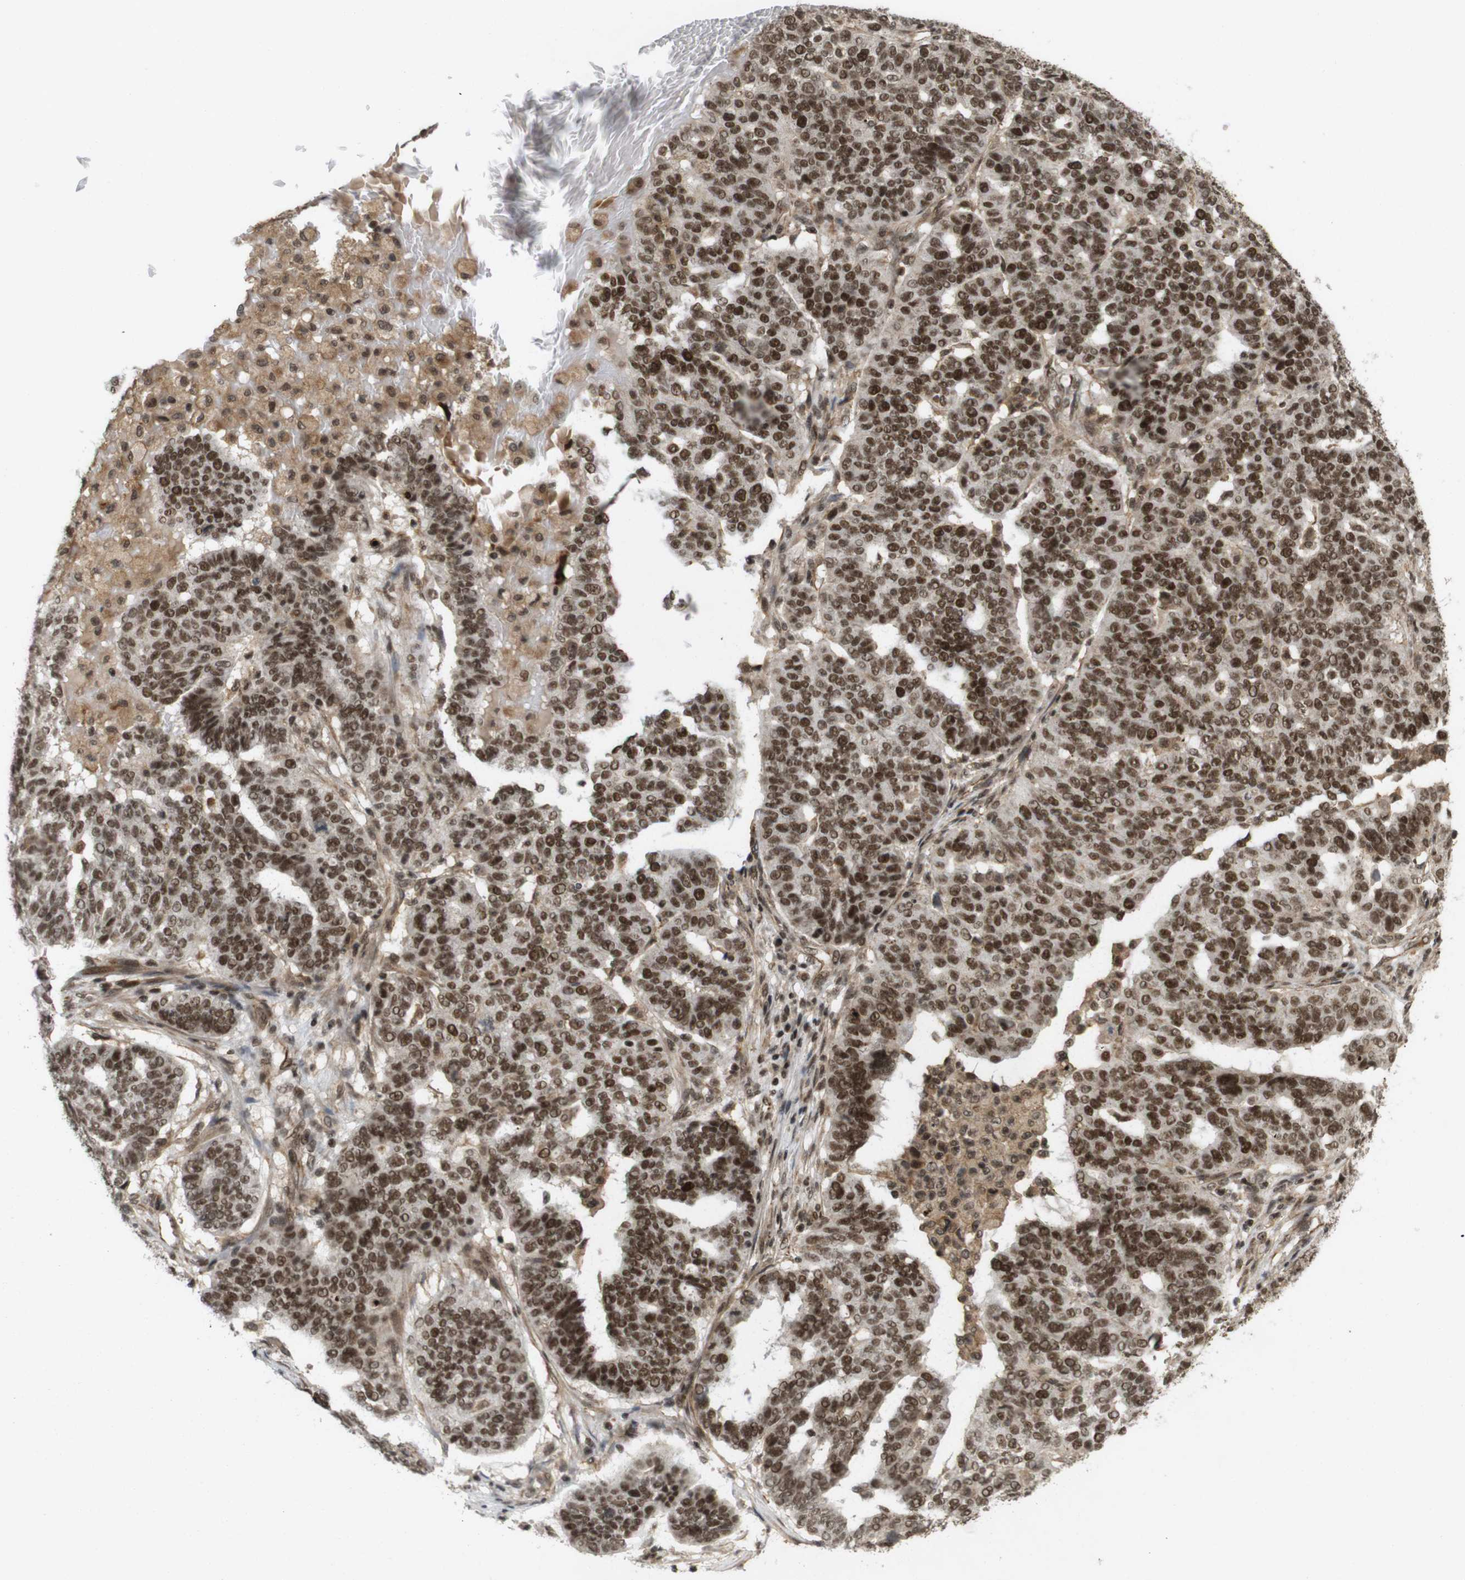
{"staining": {"intensity": "strong", "quantity": ">75%", "location": "cytoplasmic/membranous,nuclear"}, "tissue": "ovarian cancer", "cell_type": "Tumor cells", "image_type": "cancer", "snomed": [{"axis": "morphology", "description": "Cystadenocarcinoma, serous, NOS"}, {"axis": "topography", "description": "Ovary"}], "caption": "Immunohistochemistry (IHC) (DAB) staining of human ovarian serous cystadenocarcinoma reveals strong cytoplasmic/membranous and nuclear protein staining in approximately >75% of tumor cells.", "gene": "SP2", "patient": {"sex": "female", "age": 59}}